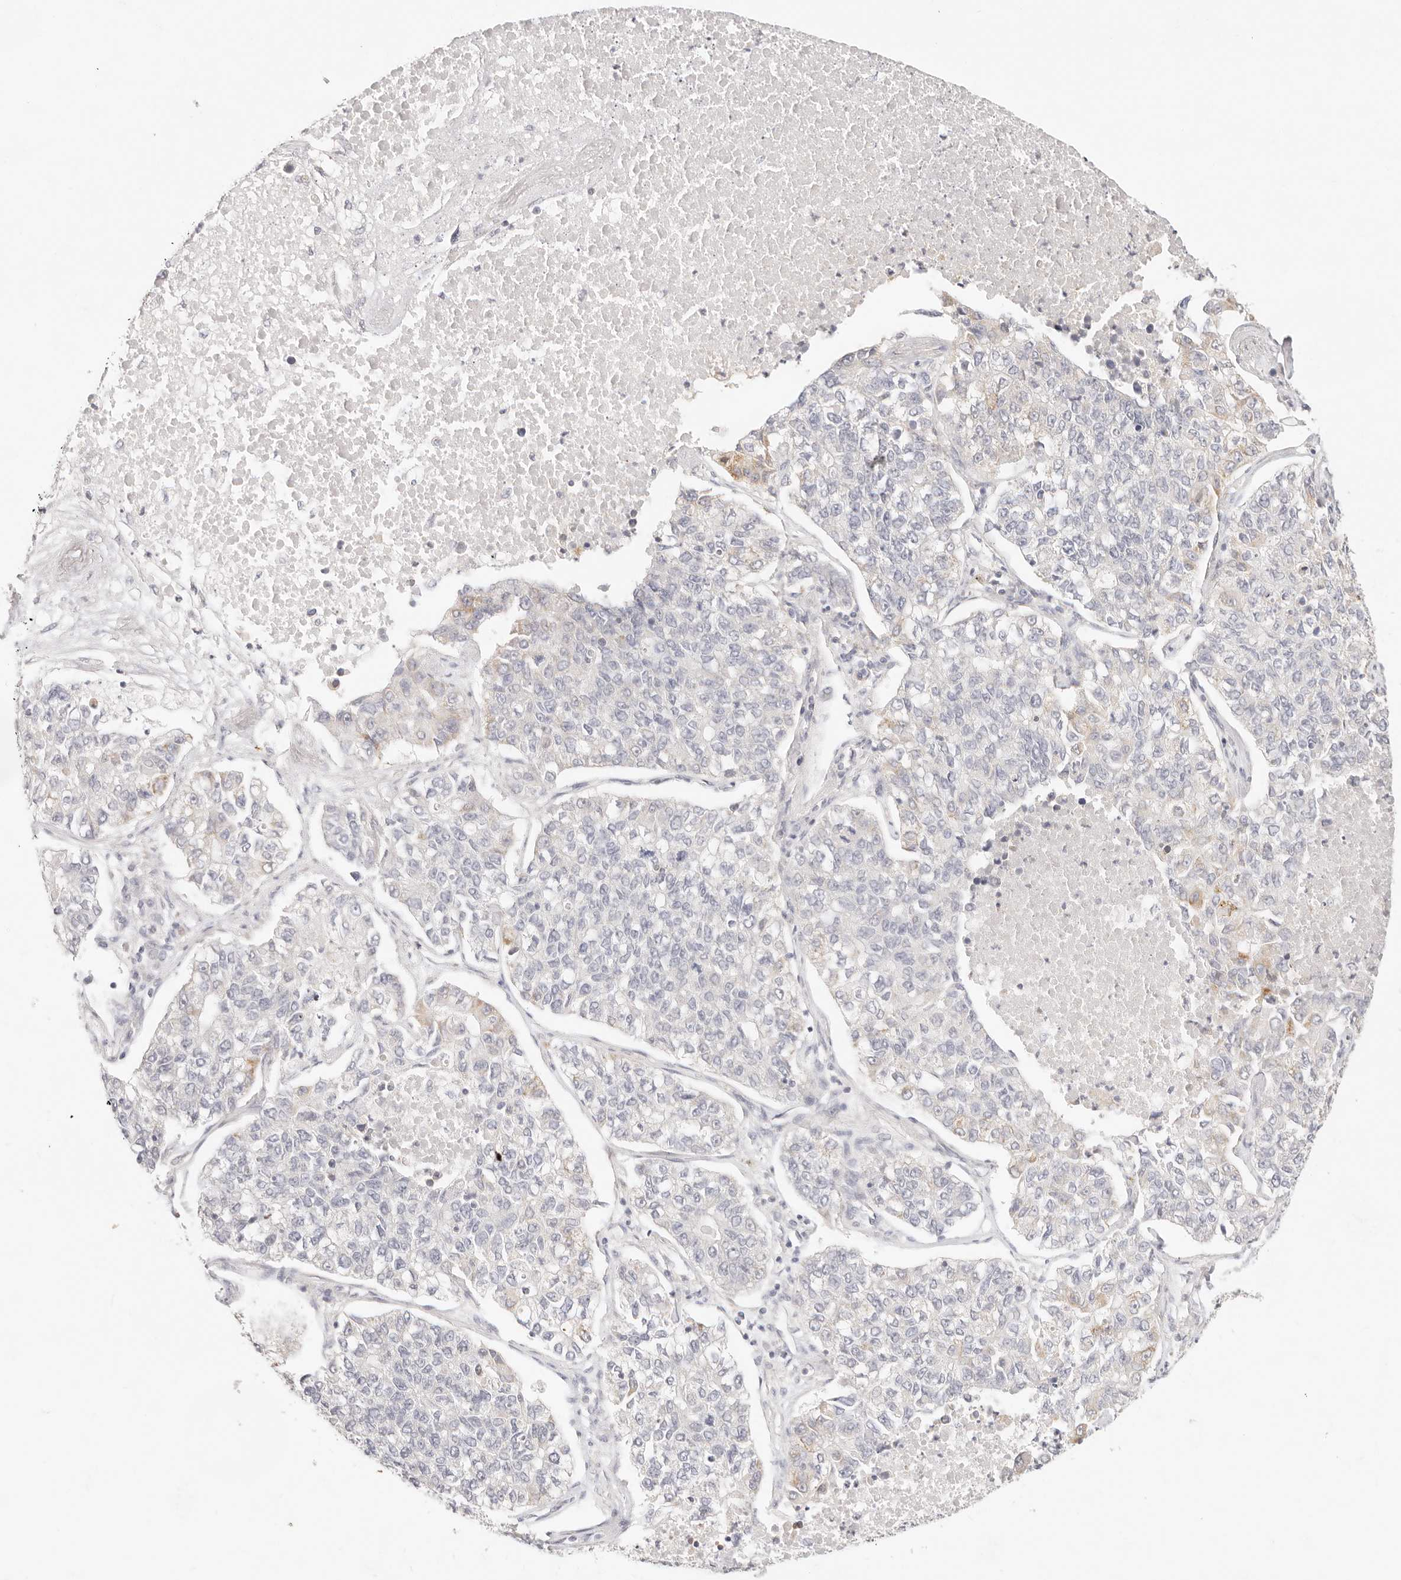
{"staining": {"intensity": "negative", "quantity": "none", "location": "none"}, "tissue": "lung cancer", "cell_type": "Tumor cells", "image_type": "cancer", "snomed": [{"axis": "morphology", "description": "Adenocarcinoma, NOS"}, {"axis": "topography", "description": "Lung"}], "caption": "This is an IHC image of human lung cancer. There is no positivity in tumor cells.", "gene": "GPR156", "patient": {"sex": "male", "age": 49}}